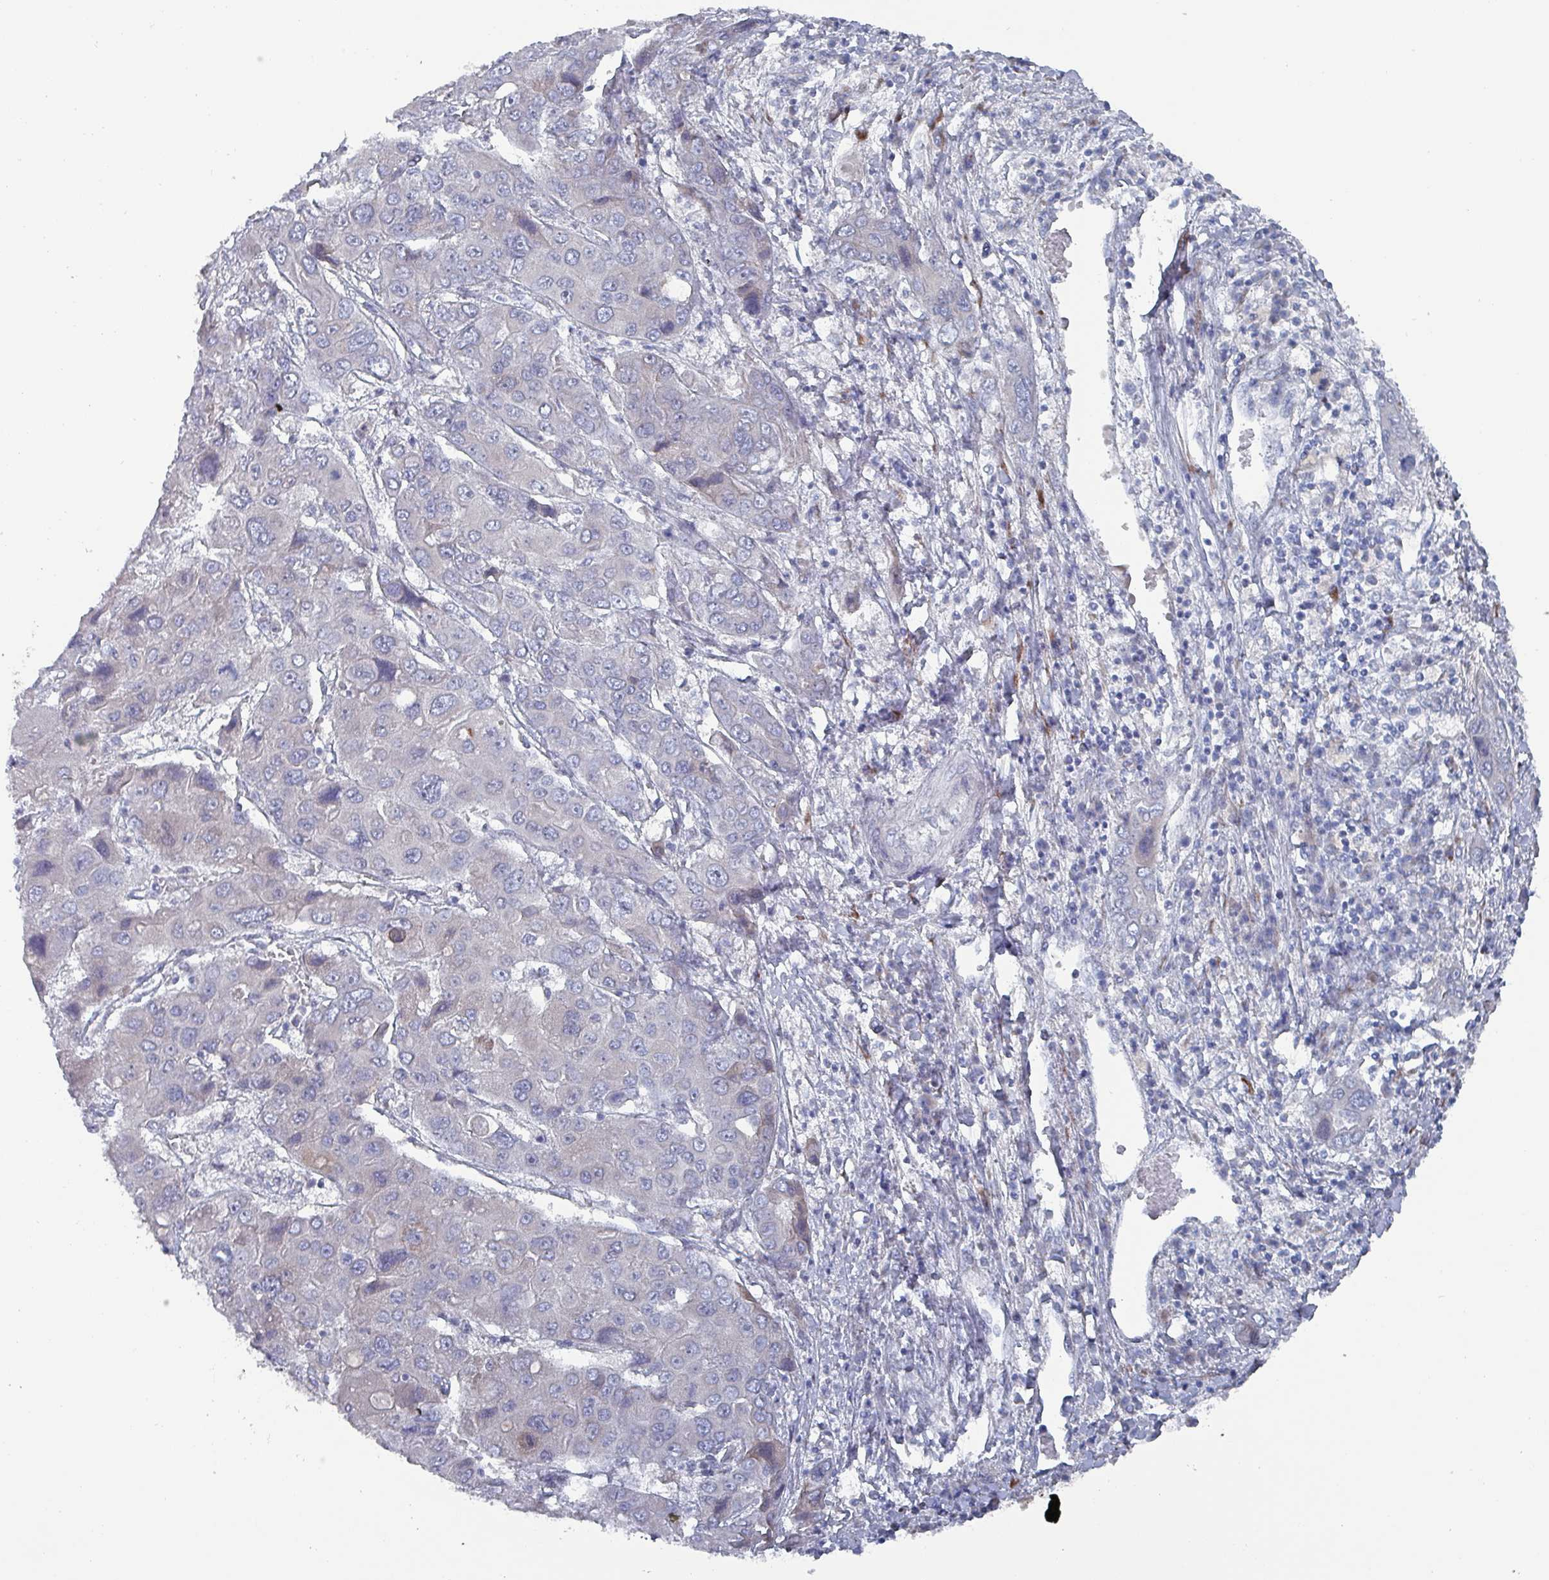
{"staining": {"intensity": "negative", "quantity": "none", "location": "none"}, "tissue": "liver cancer", "cell_type": "Tumor cells", "image_type": "cancer", "snomed": [{"axis": "morphology", "description": "Cholangiocarcinoma"}, {"axis": "topography", "description": "Liver"}], "caption": "Image shows no protein staining in tumor cells of liver cancer tissue.", "gene": "DRD5", "patient": {"sex": "male", "age": 67}}